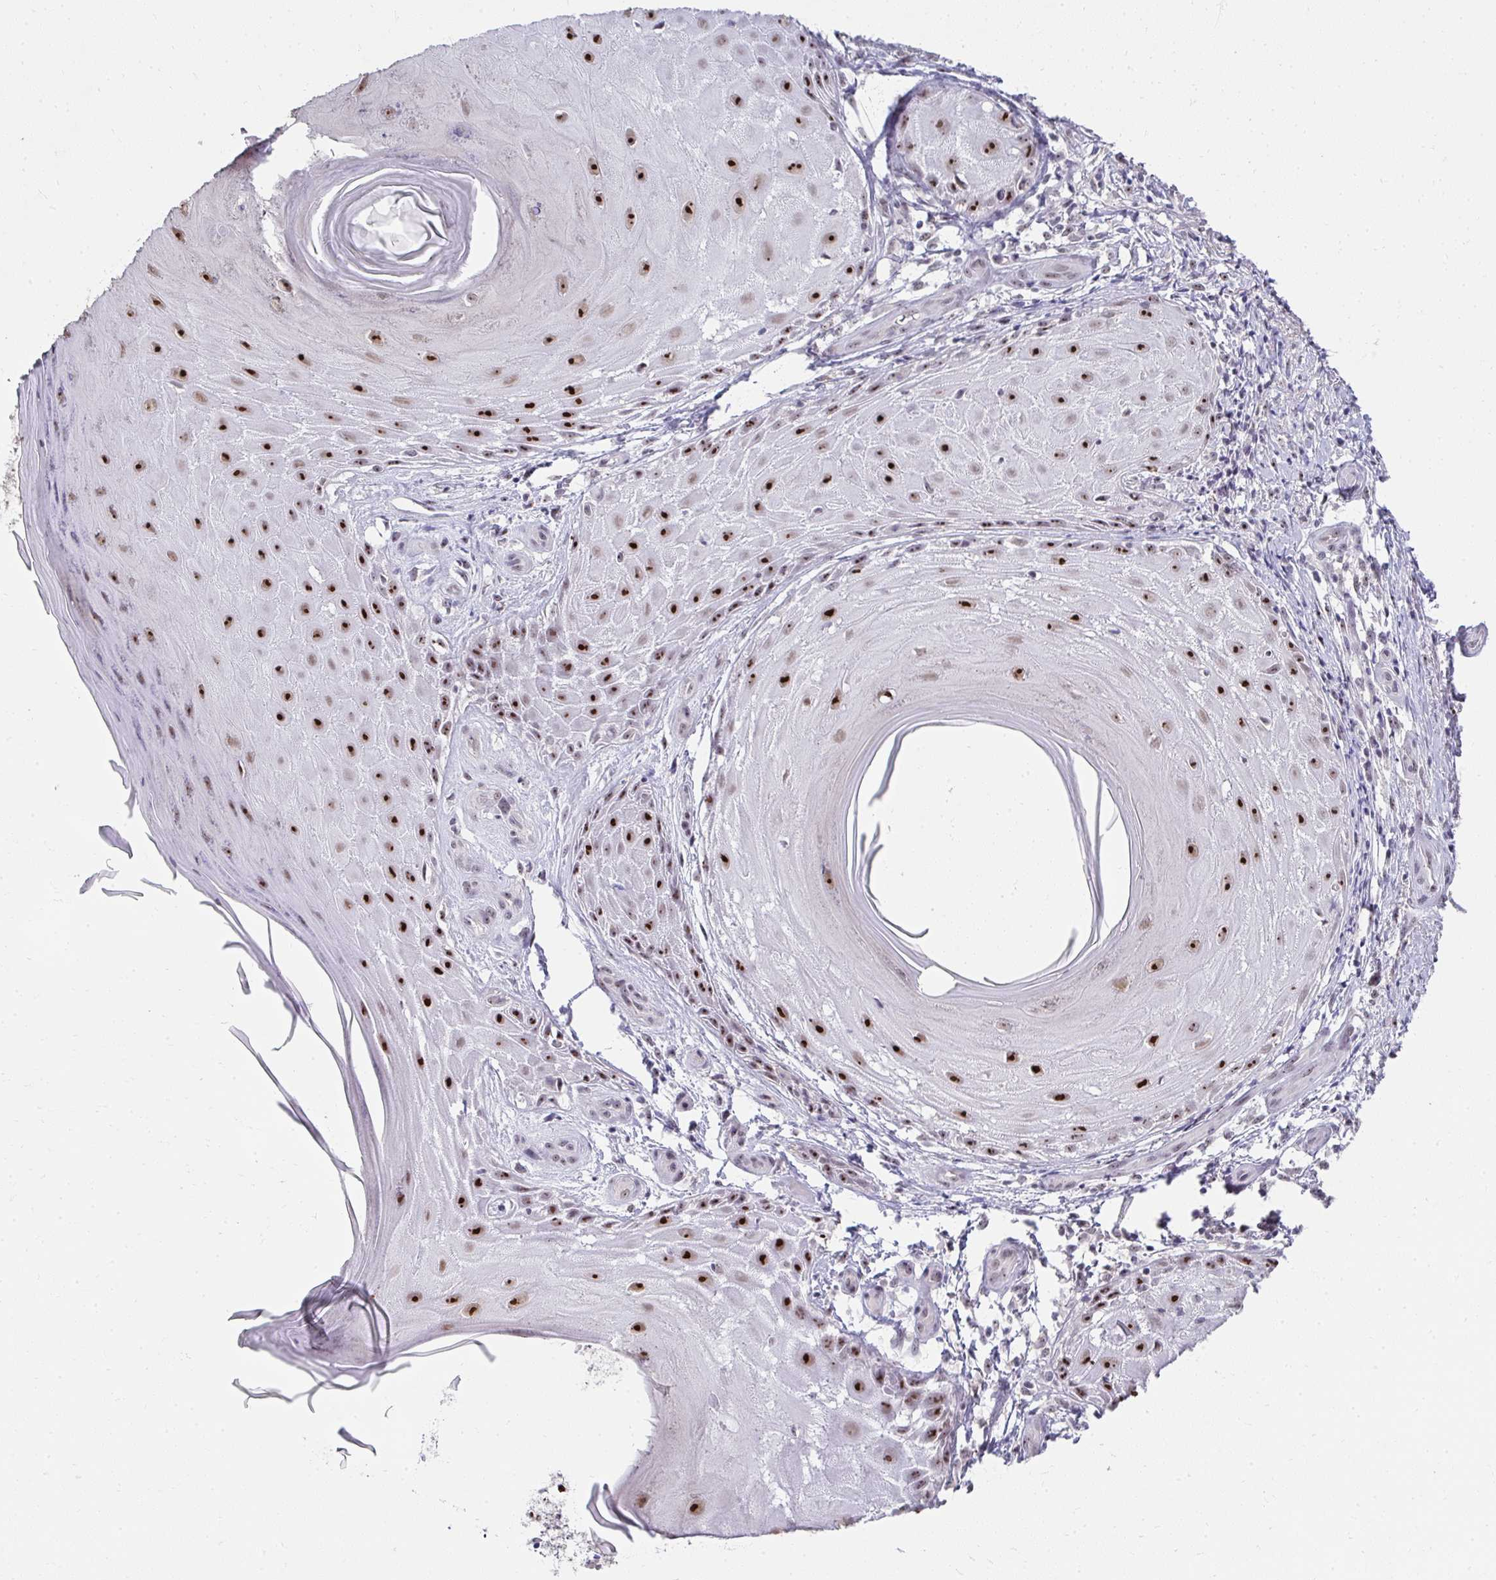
{"staining": {"intensity": "strong", "quantity": ">75%", "location": "nuclear"}, "tissue": "skin cancer", "cell_type": "Tumor cells", "image_type": "cancer", "snomed": [{"axis": "morphology", "description": "Squamous cell carcinoma, NOS"}, {"axis": "topography", "description": "Skin"}], "caption": "Immunohistochemical staining of human skin squamous cell carcinoma demonstrates strong nuclear protein expression in about >75% of tumor cells. The staining is performed using DAB (3,3'-diaminobenzidine) brown chromogen to label protein expression. The nuclei are counter-stained blue using hematoxylin.", "gene": "HIRA", "patient": {"sex": "female", "age": 77}}